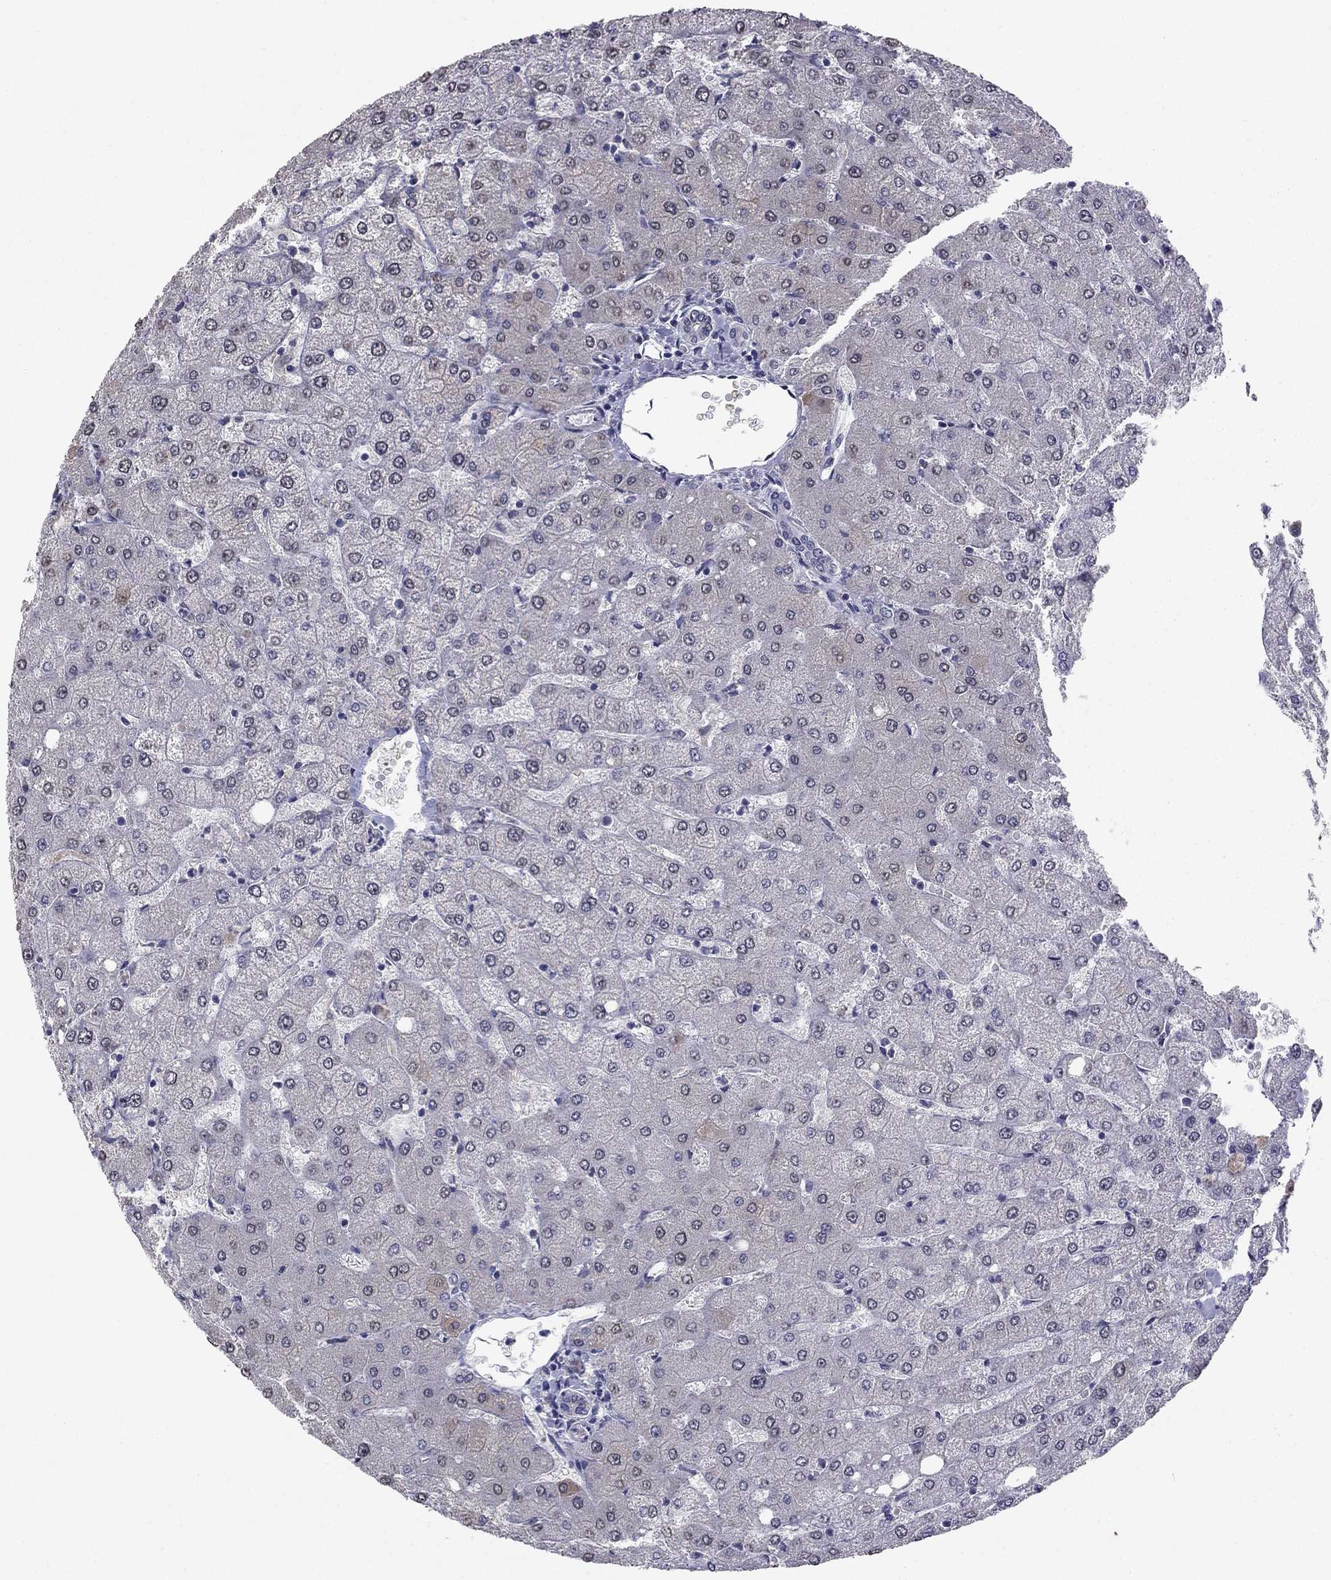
{"staining": {"intensity": "negative", "quantity": "none", "location": "none"}, "tissue": "liver", "cell_type": "Cholangiocytes", "image_type": "normal", "snomed": [{"axis": "morphology", "description": "Normal tissue, NOS"}, {"axis": "topography", "description": "Liver"}], "caption": "Immunohistochemistry of unremarkable liver demonstrates no expression in cholangiocytes.", "gene": "PRRT2", "patient": {"sex": "female", "age": 54}}